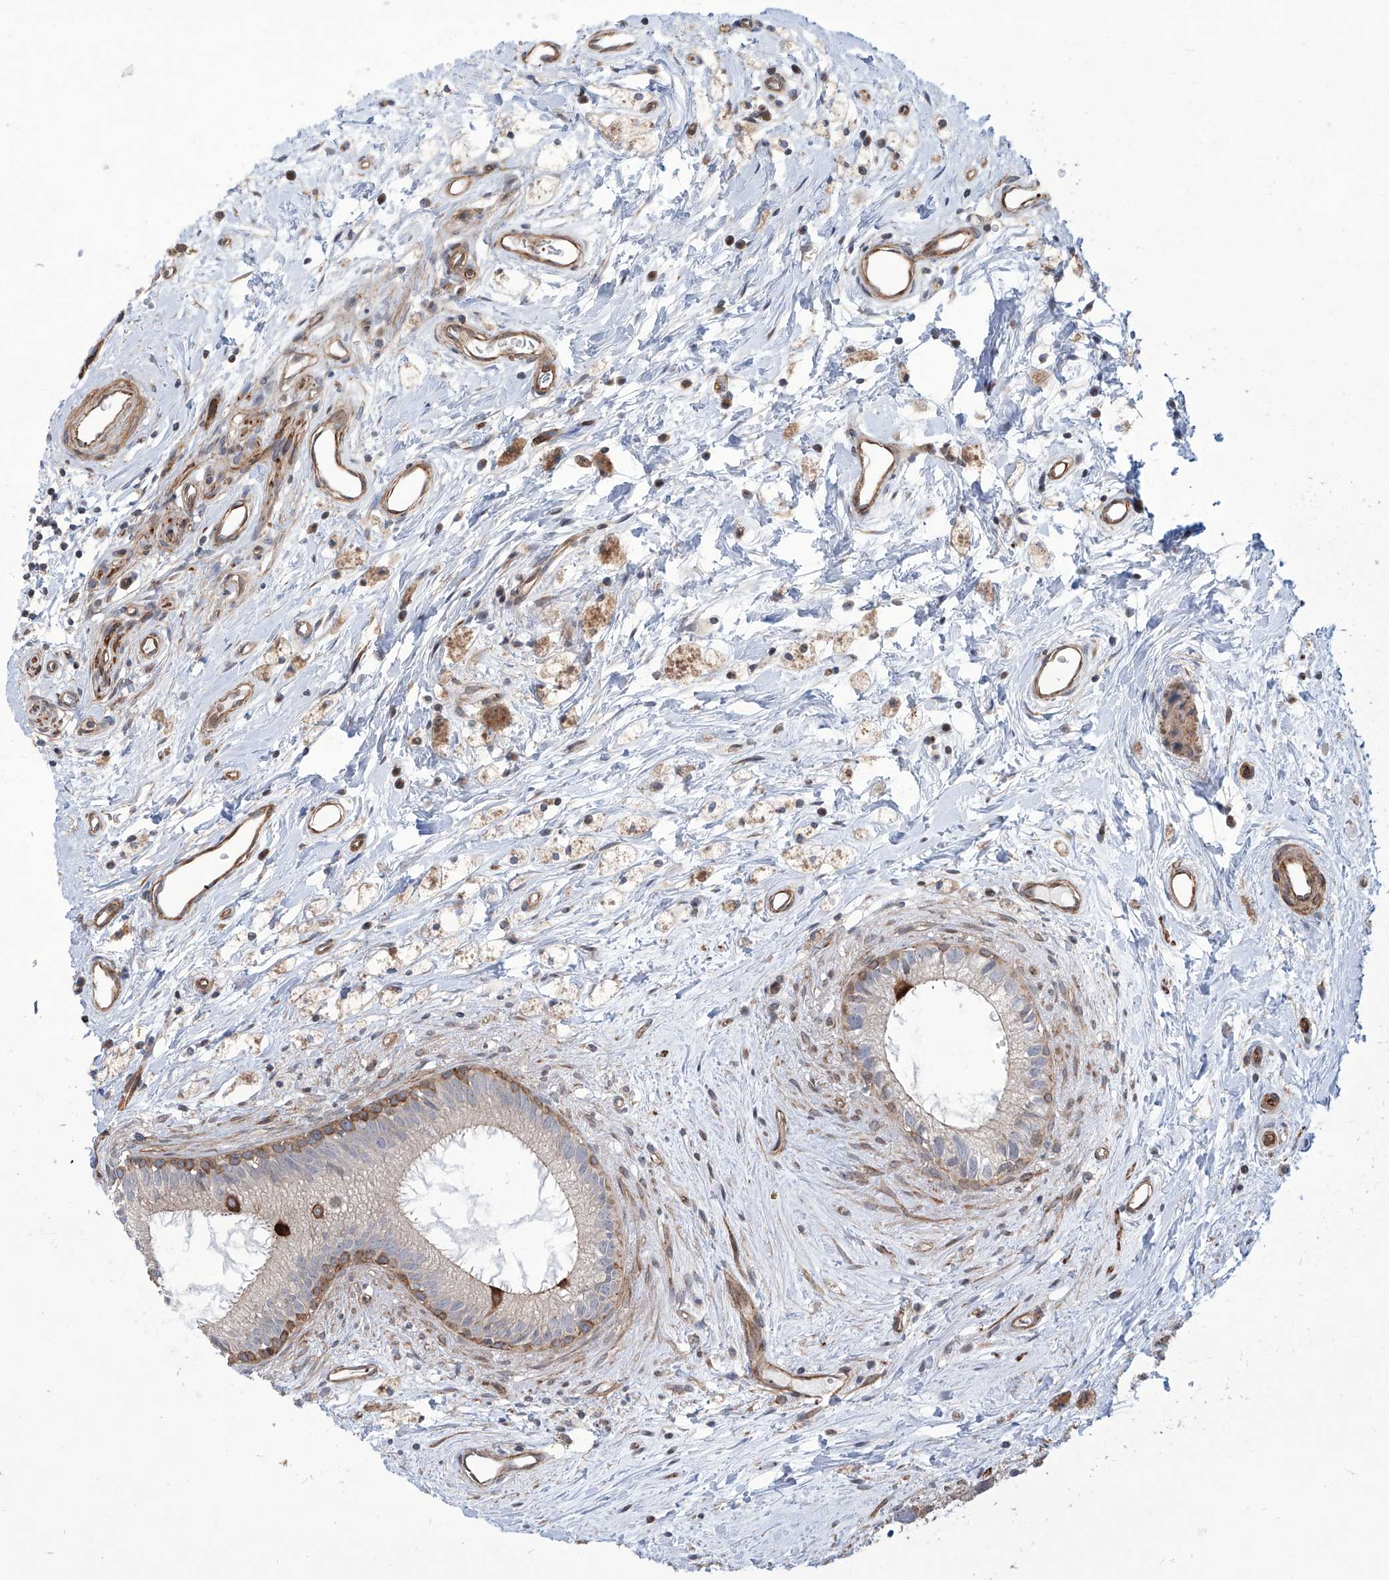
{"staining": {"intensity": "moderate", "quantity": "25%-75%", "location": "cytoplasmic/membranous"}, "tissue": "epididymis", "cell_type": "Glandular cells", "image_type": "normal", "snomed": [{"axis": "morphology", "description": "Normal tissue, NOS"}, {"axis": "topography", "description": "Epididymis"}], "caption": "Moderate cytoplasmic/membranous expression is present in about 25%-75% of glandular cells in normal epididymis. The staining is performed using DAB brown chromogen to label protein expression. The nuclei are counter-stained blue using hematoxylin.", "gene": "APAF1", "patient": {"sex": "male", "age": 80}}